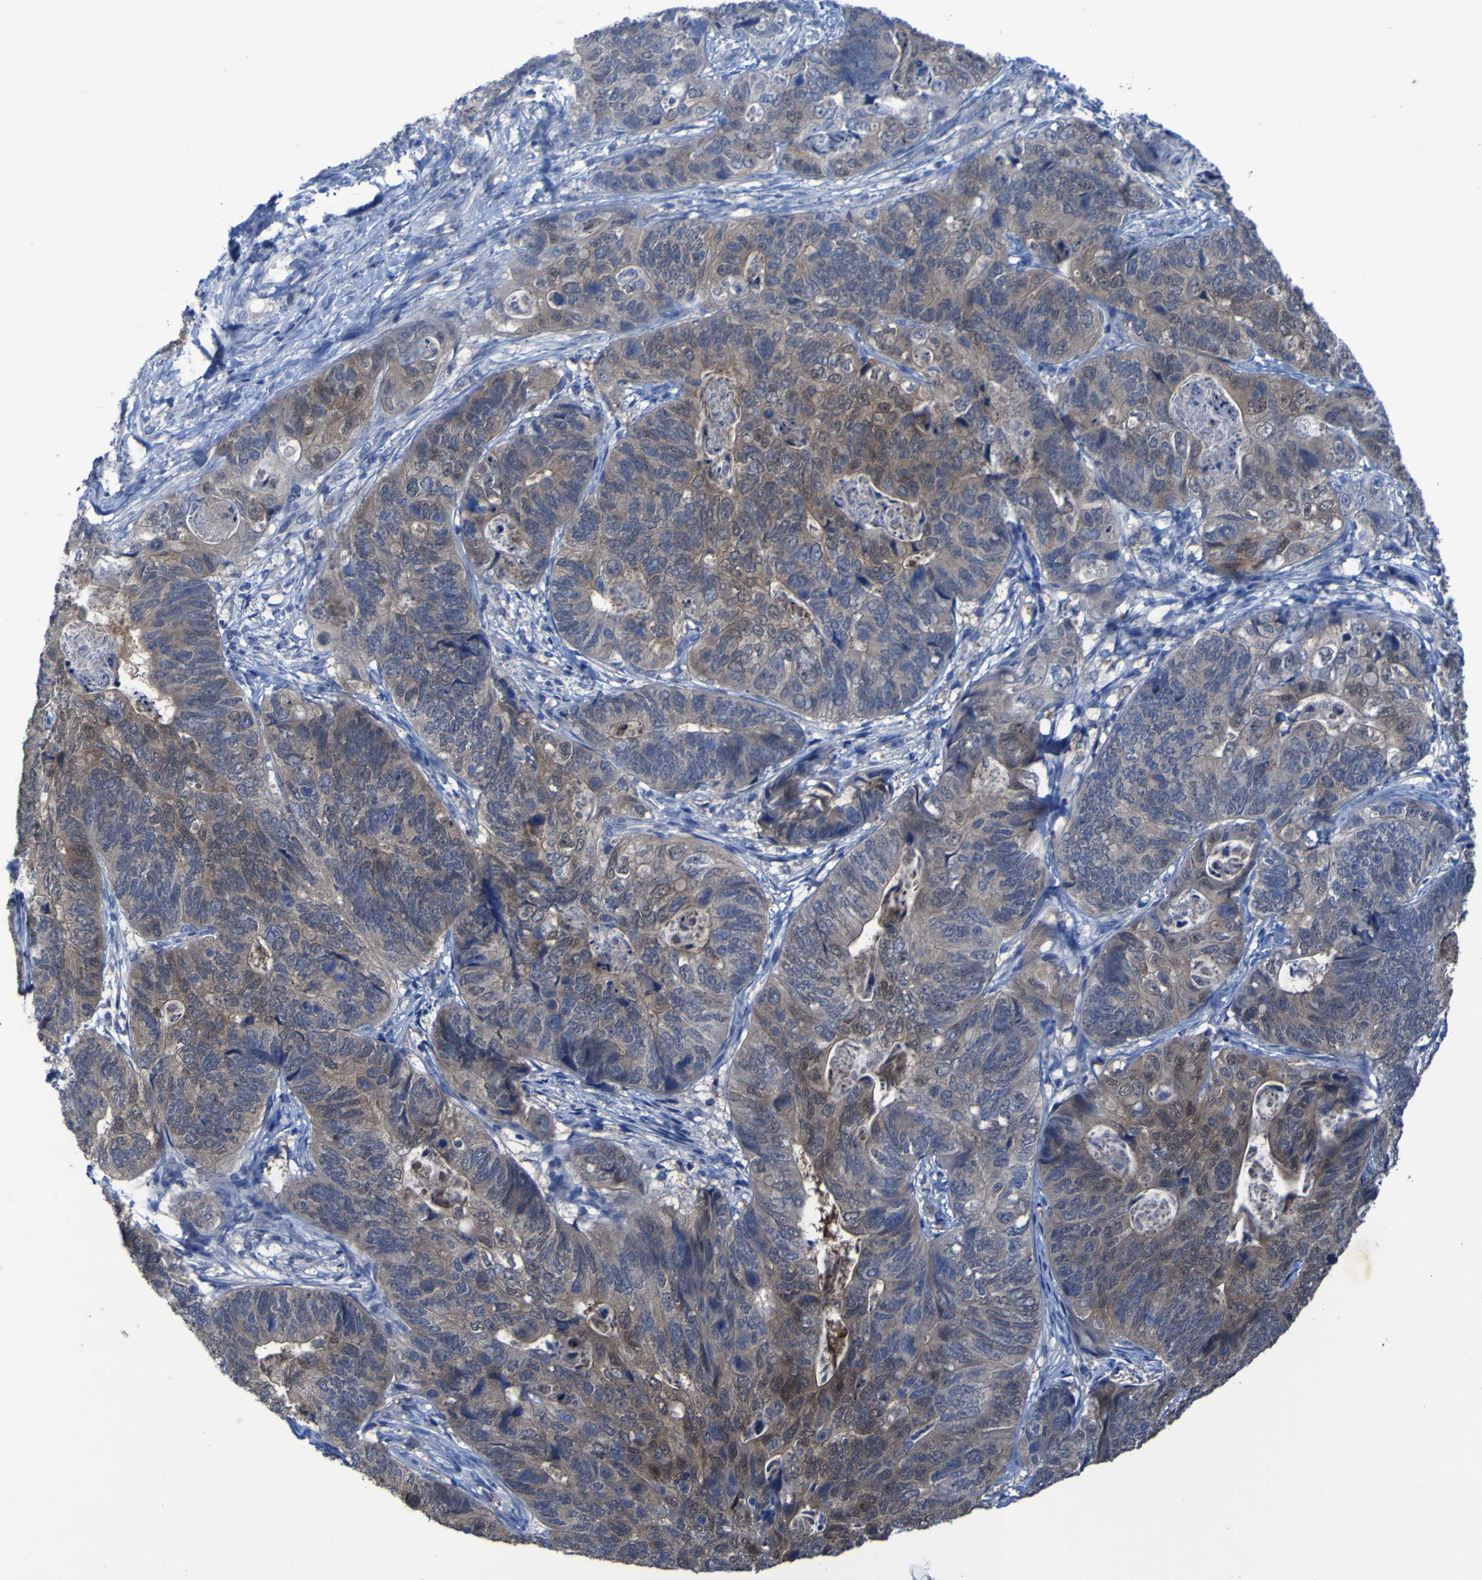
{"staining": {"intensity": "moderate", "quantity": "25%-75%", "location": "cytoplasmic/membranous"}, "tissue": "stomach cancer", "cell_type": "Tumor cells", "image_type": "cancer", "snomed": [{"axis": "morphology", "description": "Adenocarcinoma, NOS"}, {"axis": "topography", "description": "Stomach"}], "caption": "Protein analysis of stomach cancer (adenocarcinoma) tissue demonstrates moderate cytoplasmic/membranous staining in about 25%-75% of tumor cells.", "gene": "SGK2", "patient": {"sex": "female", "age": 89}}